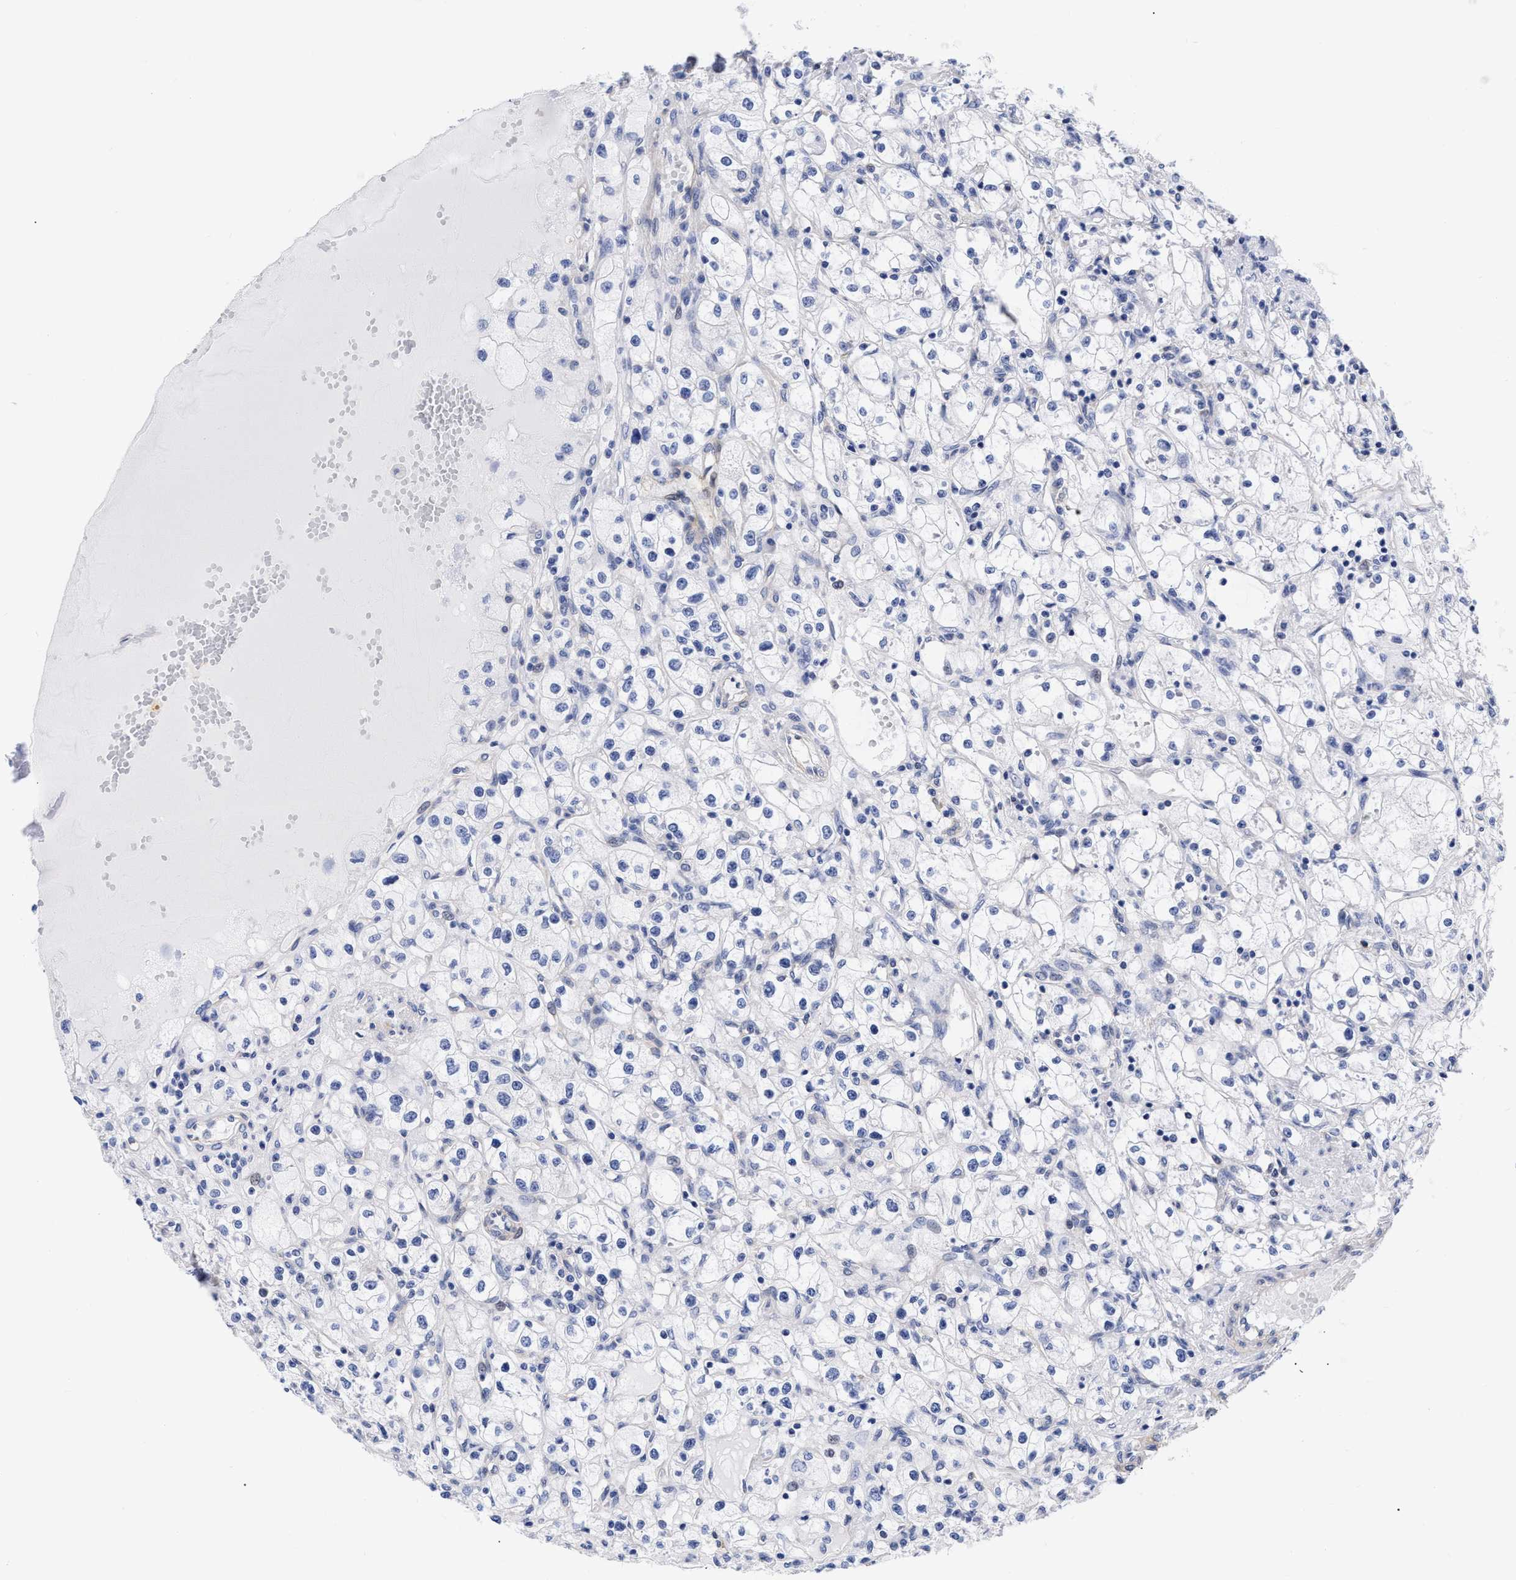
{"staining": {"intensity": "negative", "quantity": "none", "location": "none"}, "tissue": "renal cancer", "cell_type": "Tumor cells", "image_type": "cancer", "snomed": [{"axis": "morphology", "description": "Adenocarcinoma, NOS"}, {"axis": "topography", "description": "Kidney"}], "caption": "A high-resolution histopathology image shows immunohistochemistry (IHC) staining of renal cancer, which exhibits no significant positivity in tumor cells. Brightfield microscopy of IHC stained with DAB (brown) and hematoxylin (blue), captured at high magnification.", "gene": "IRAG2", "patient": {"sex": "male", "age": 56}}